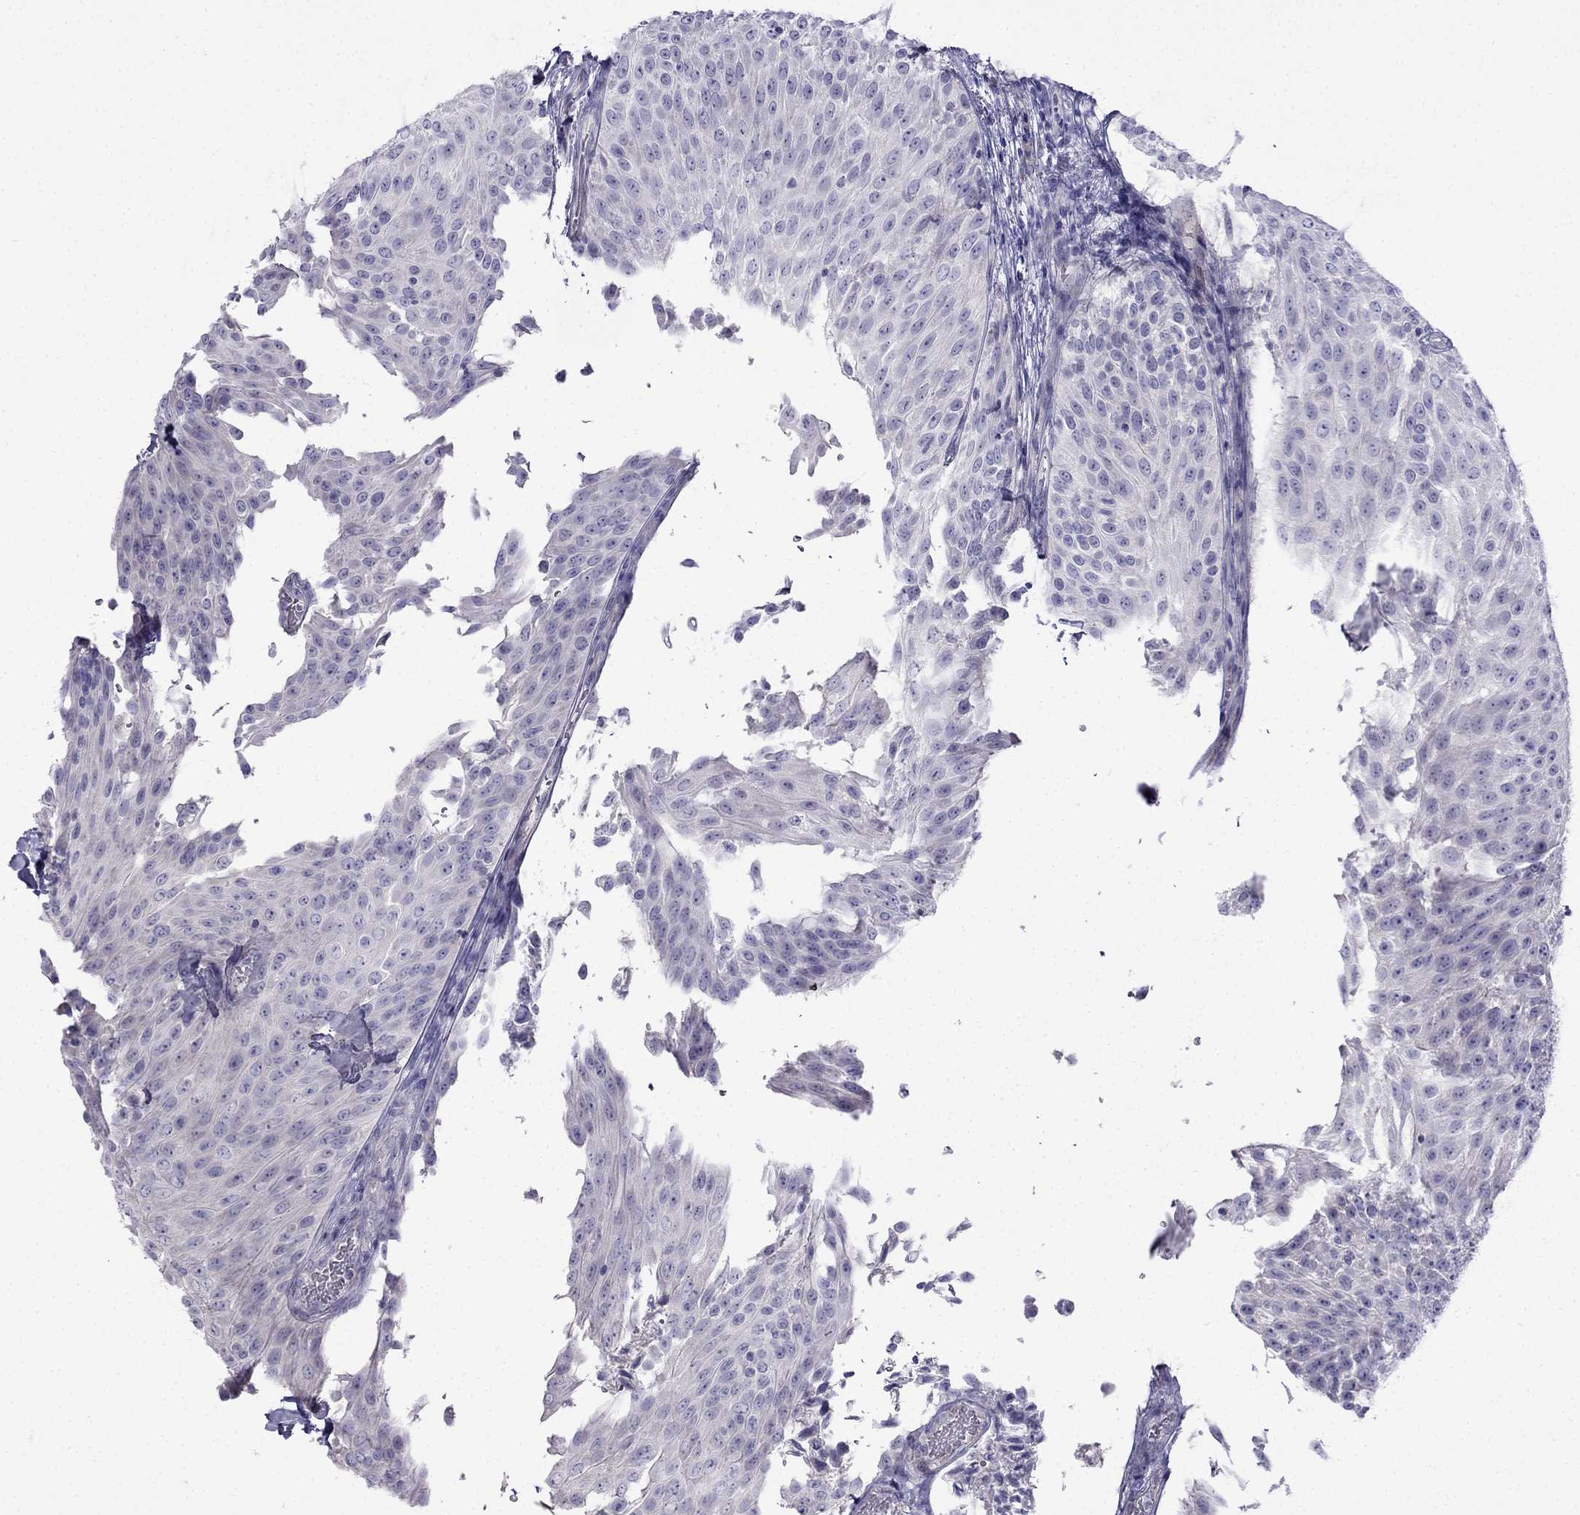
{"staining": {"intensity": "negative", "quantity": "none", "location": "none"}, "tissue": "urothelial cancer", "cell_type": "Tumor cells", "image_type": "cancer", "snomed": [{"axis": "morphology", "description": "Urothelial carcinoma, Low grade"}, {"axis": "topography", "description": "Urinary bladder"}], "caption": "Immunohistochemistry (IHC) micrograph of human urothelial carcinoma (low-grade) stained for a protein (brown), which demonstrates no staining in tumor cells.", "gene": "PATE1", "patient": {"sex": "male", "age": 78}}